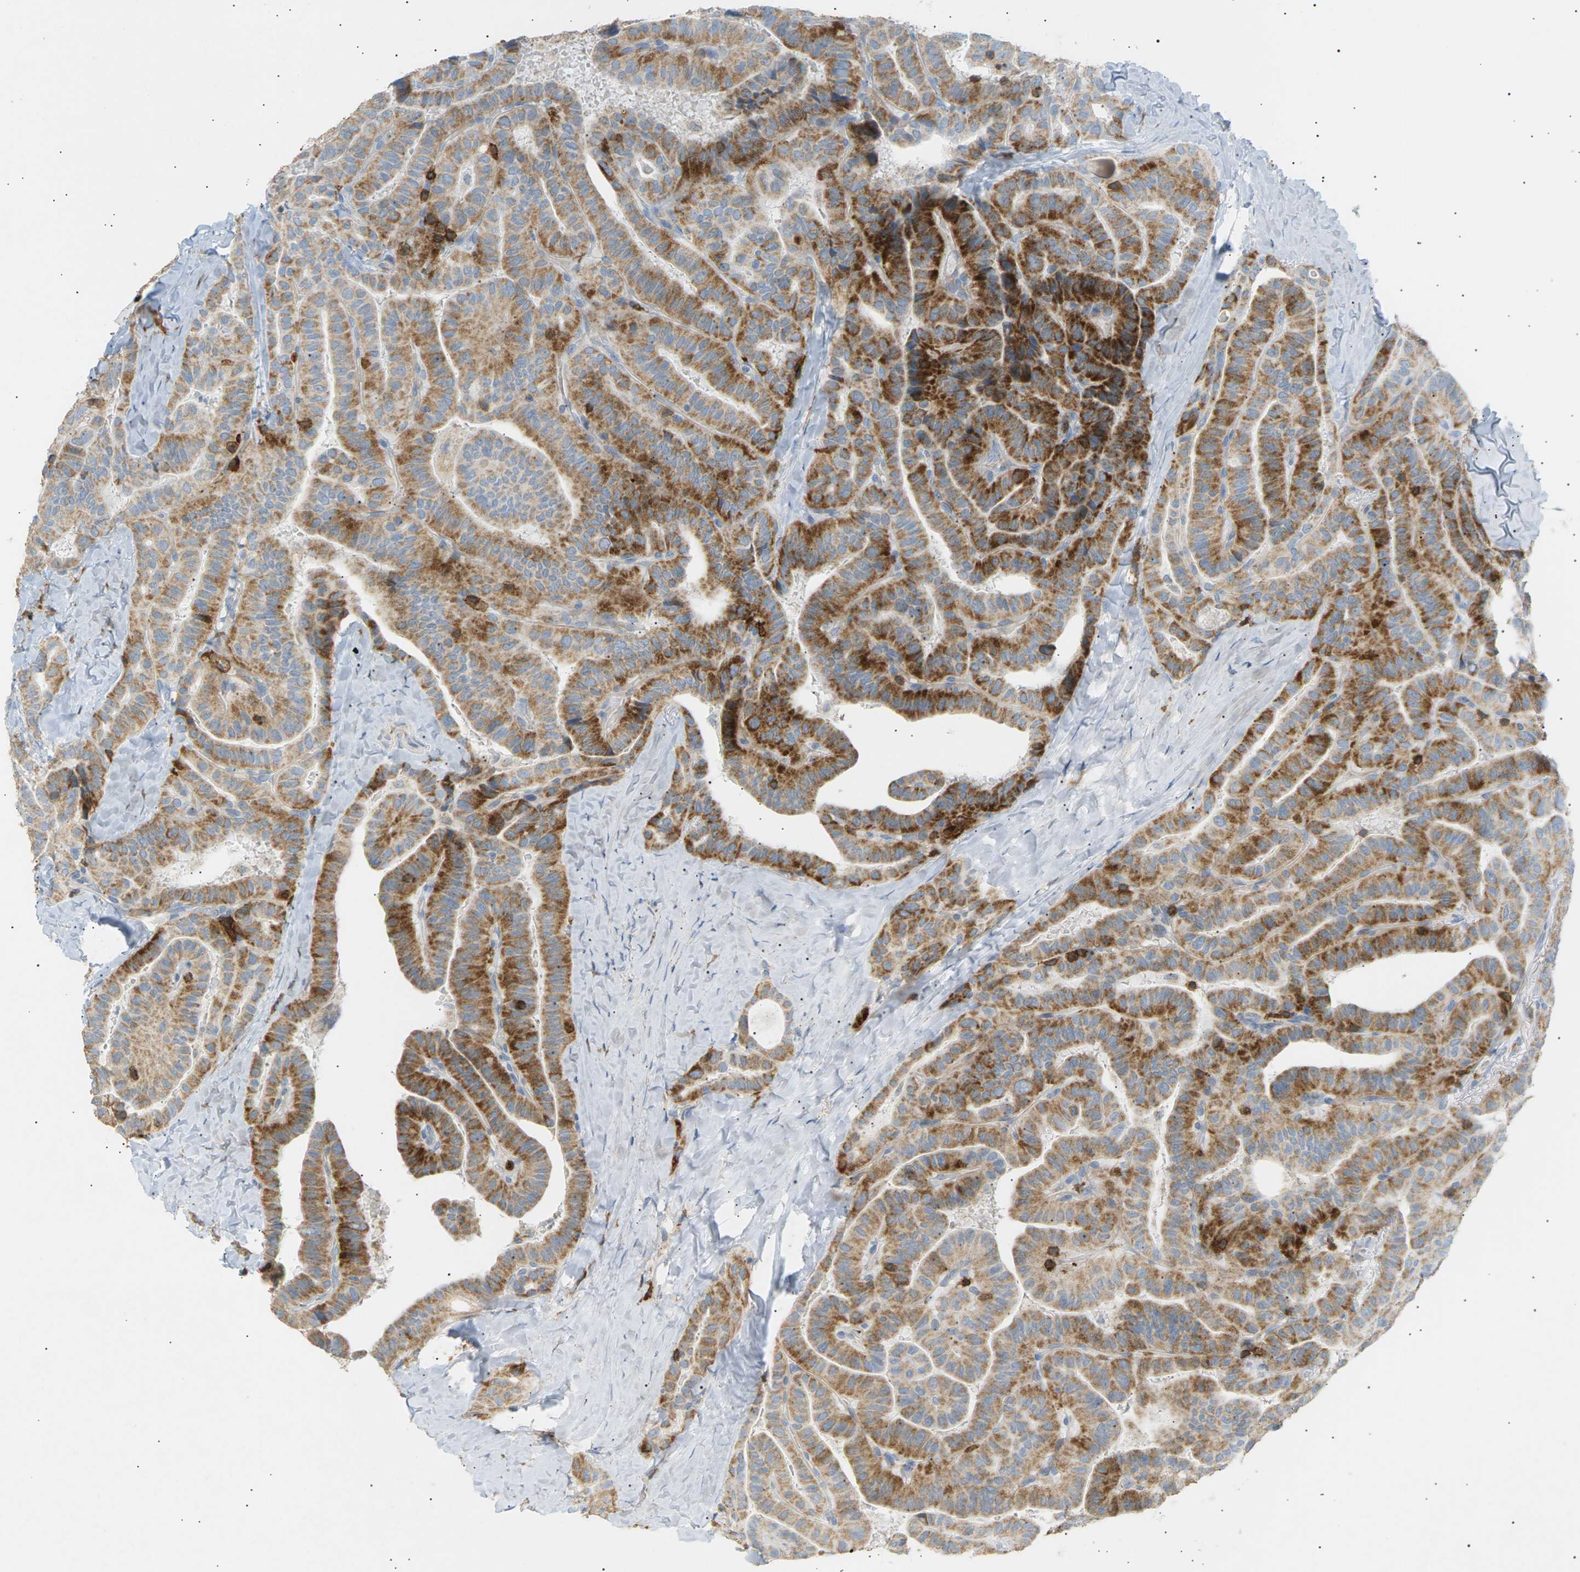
{"staining": {"intensity": "moderate", "quantity": ">75%", "location": "cytoplasmic/membranous"}, "tissue": "thyroid cancer", "cell_type": "Tumor cells", "image_type": "cancer", "snomed": [{"axis": "morphology", "description": "Papillary adenocarcinoma, NOS"}, {"axis": "topography", "description": "Thyroid gland"}], "caption": "Protein analysis of papillary adenocarcinoma (thyroid) tissue exhibits moderate cytoplasmic/membranous positivity in approximately >75% of tumor cells.", "gene": "LIME1", "patient": {"sex": "male", "age": 77}}